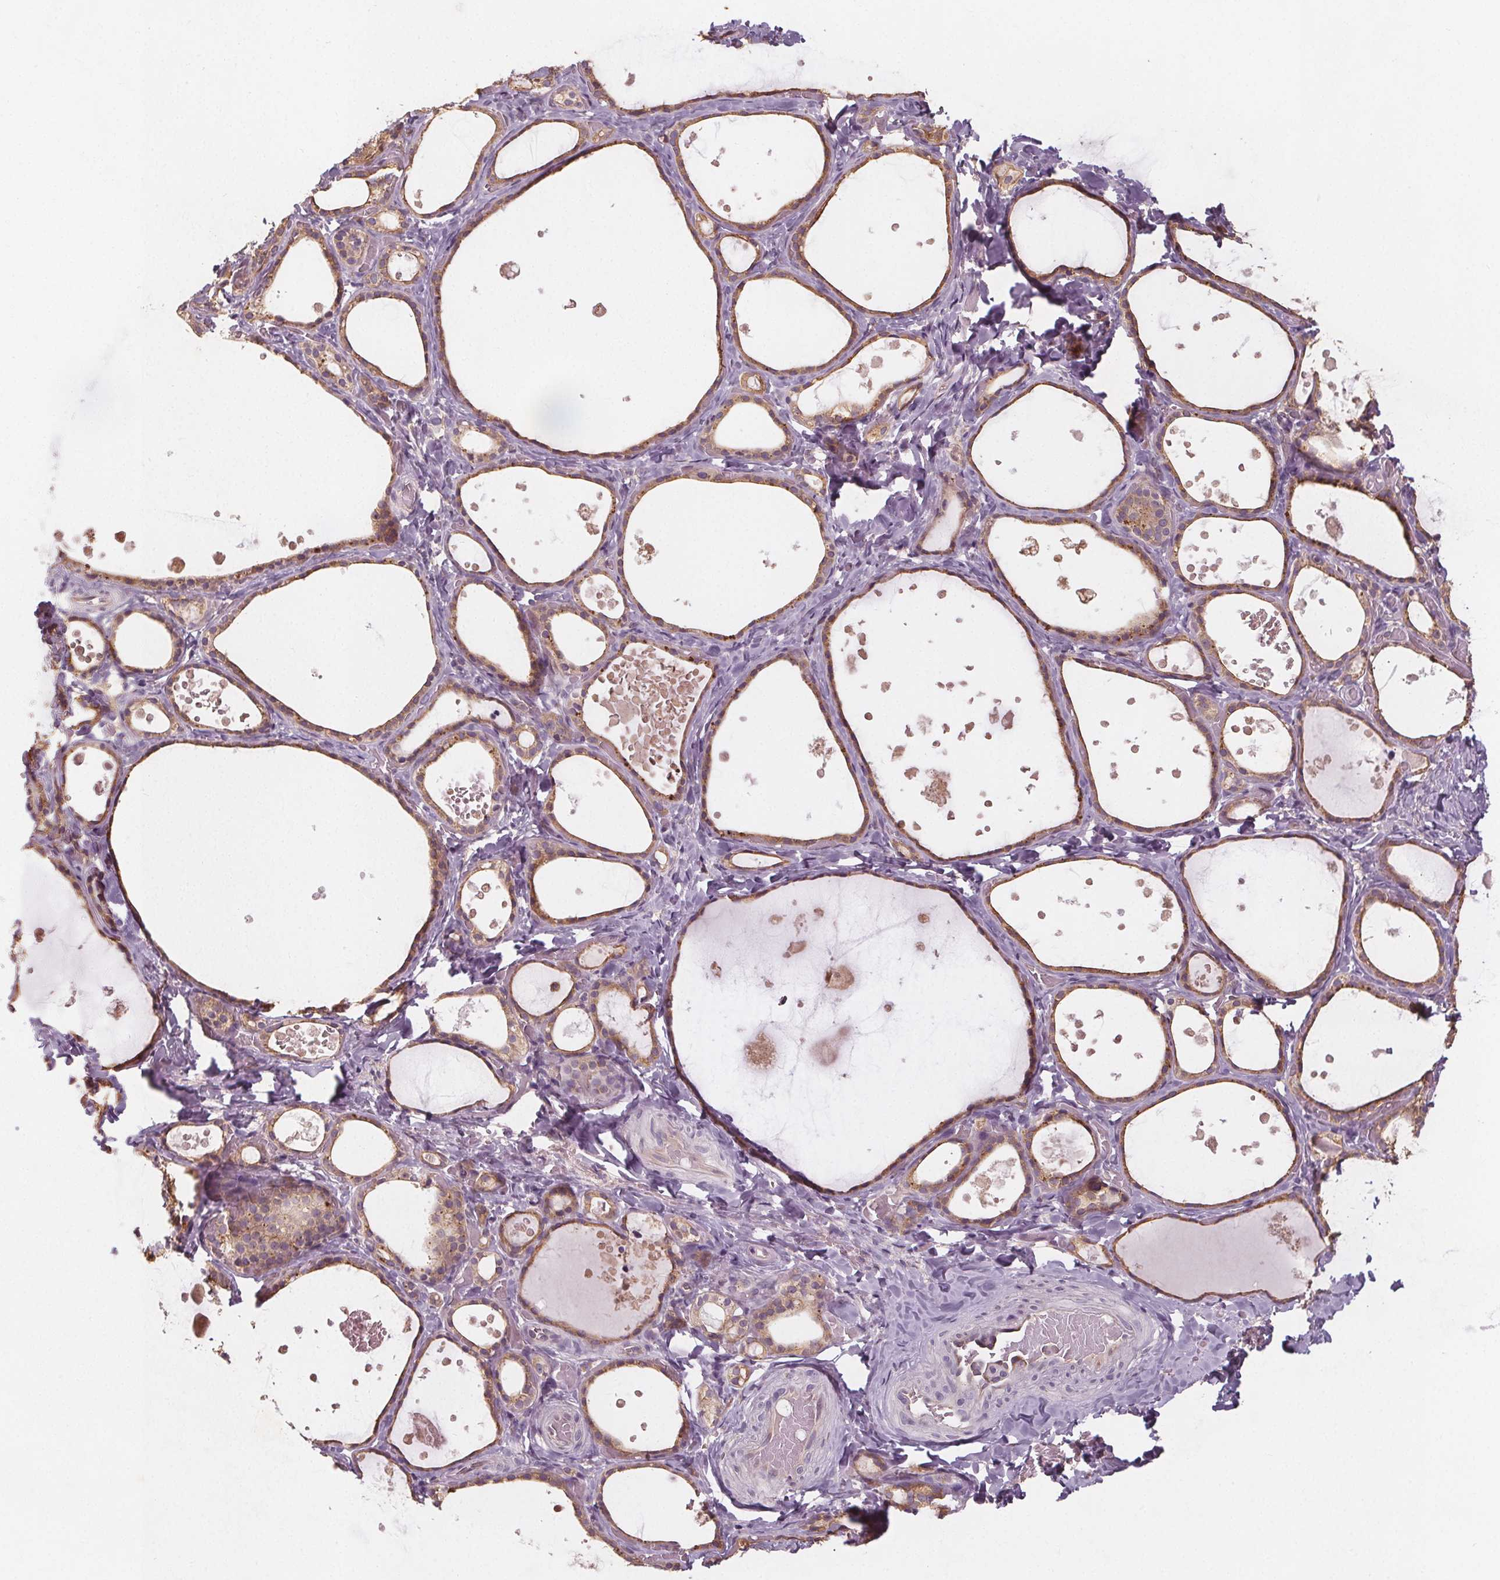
{"staining": {"intensity": "weak", "quantity": ">75%", "location": "cytoplasmic/membranous"}, "tissue": "thyroid gland", "cell_type": "Glandular cells", "image_type": "normal", "snomed": [{"axis": "morphology", "description": "Normal tissue, NOS"}, {"axis": "topography", "description": "Thyroid gland"}], "caption": "The photomicrograph displays a brown stain indicating the presence of a protein in the cytoplasmic/membranous of glandular cells in thyroid gland. The protein is stained brown, and the nuclei are stained in blue (DAB (3,3'-diaminobenzidine) IHC with brightfield microscopy, high magnification).", "gene": "TMEM80", "patient": {"sex": "female", "age": 56}}